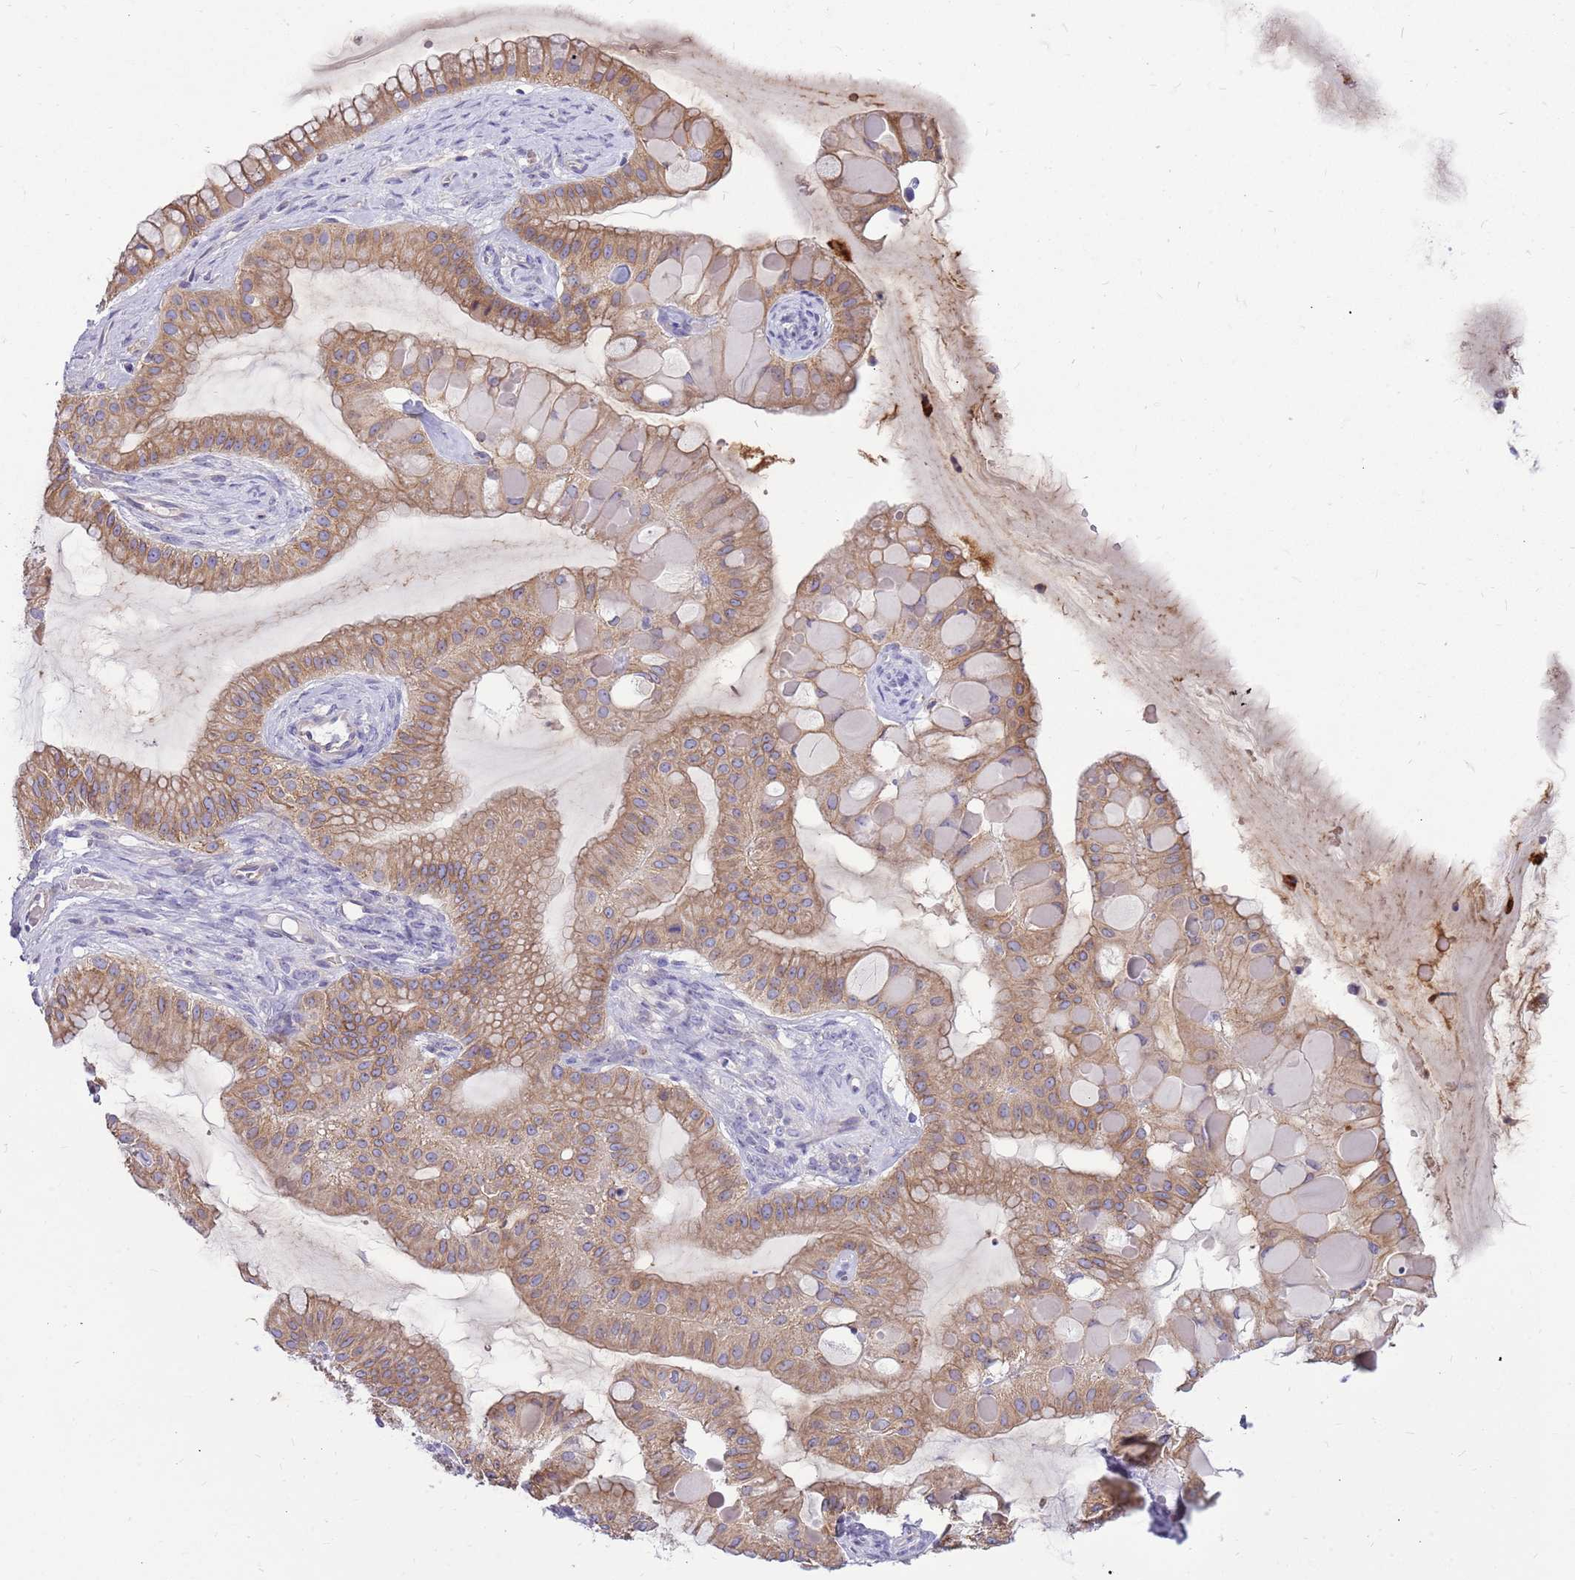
{"staining": {"intensity": "moderate", "quantity": "25%-75%", "location": "cytoplasmic/membranous"}, "tissue": "ovarian cancer", "cell_type": "Tumor cells", "image_type": "cancer", "snomed": [{"axis": "morphology", "description": "Cystadenocarcinoma, mucinous, NOS"}, {"axis": "topography", "description": "Ovary"}], "caption": "Human ovarian cancer stained with a protein marker displays moderate staining in tumor cells.", "gene": "WDR90", "patient": {"sex": "female", "age": 61}}